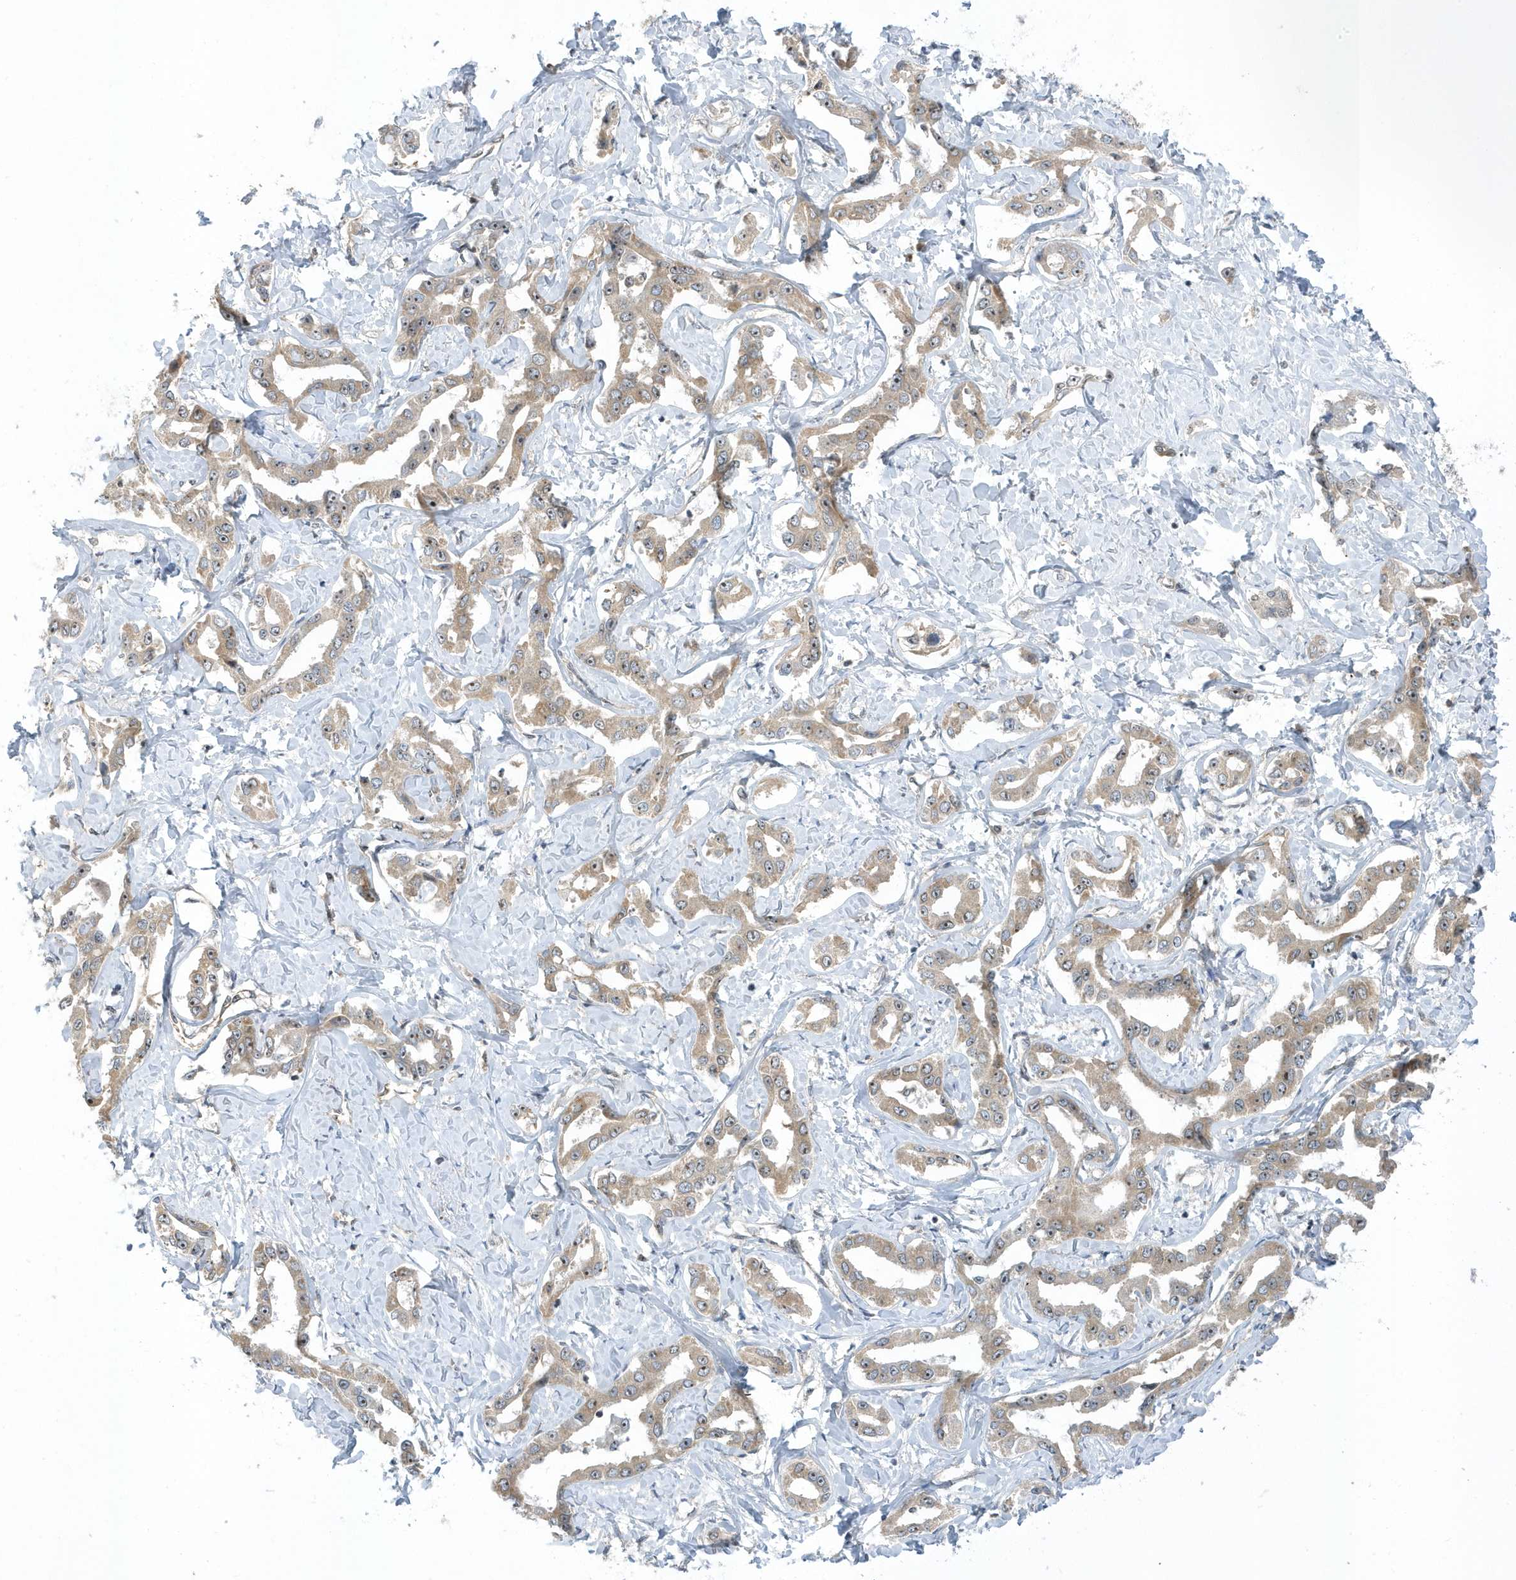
{"staining": {"intensity": "weak", "quantity": ">75%", "location": "cytoplasmic/membranous,nuclear"}, "tissue": "liver cancer", "cell_type": "Tumor cells", "image_type": "cancer", "snomed": [{"axis": "morphology", "description": "Cholangiocarcinoma"}, {"axis": "topography", "description": "Liver"}], "caption": "Immunohistochemical staining of liver cancer (cholangiocarcinoma) demonstrates low levels of weak cytoplasmic/membranous and nuclear positivity in approximately >75% of tumor cells.", "gene": "ZNF740", "patient": {"sex": "male", "age": 59}}